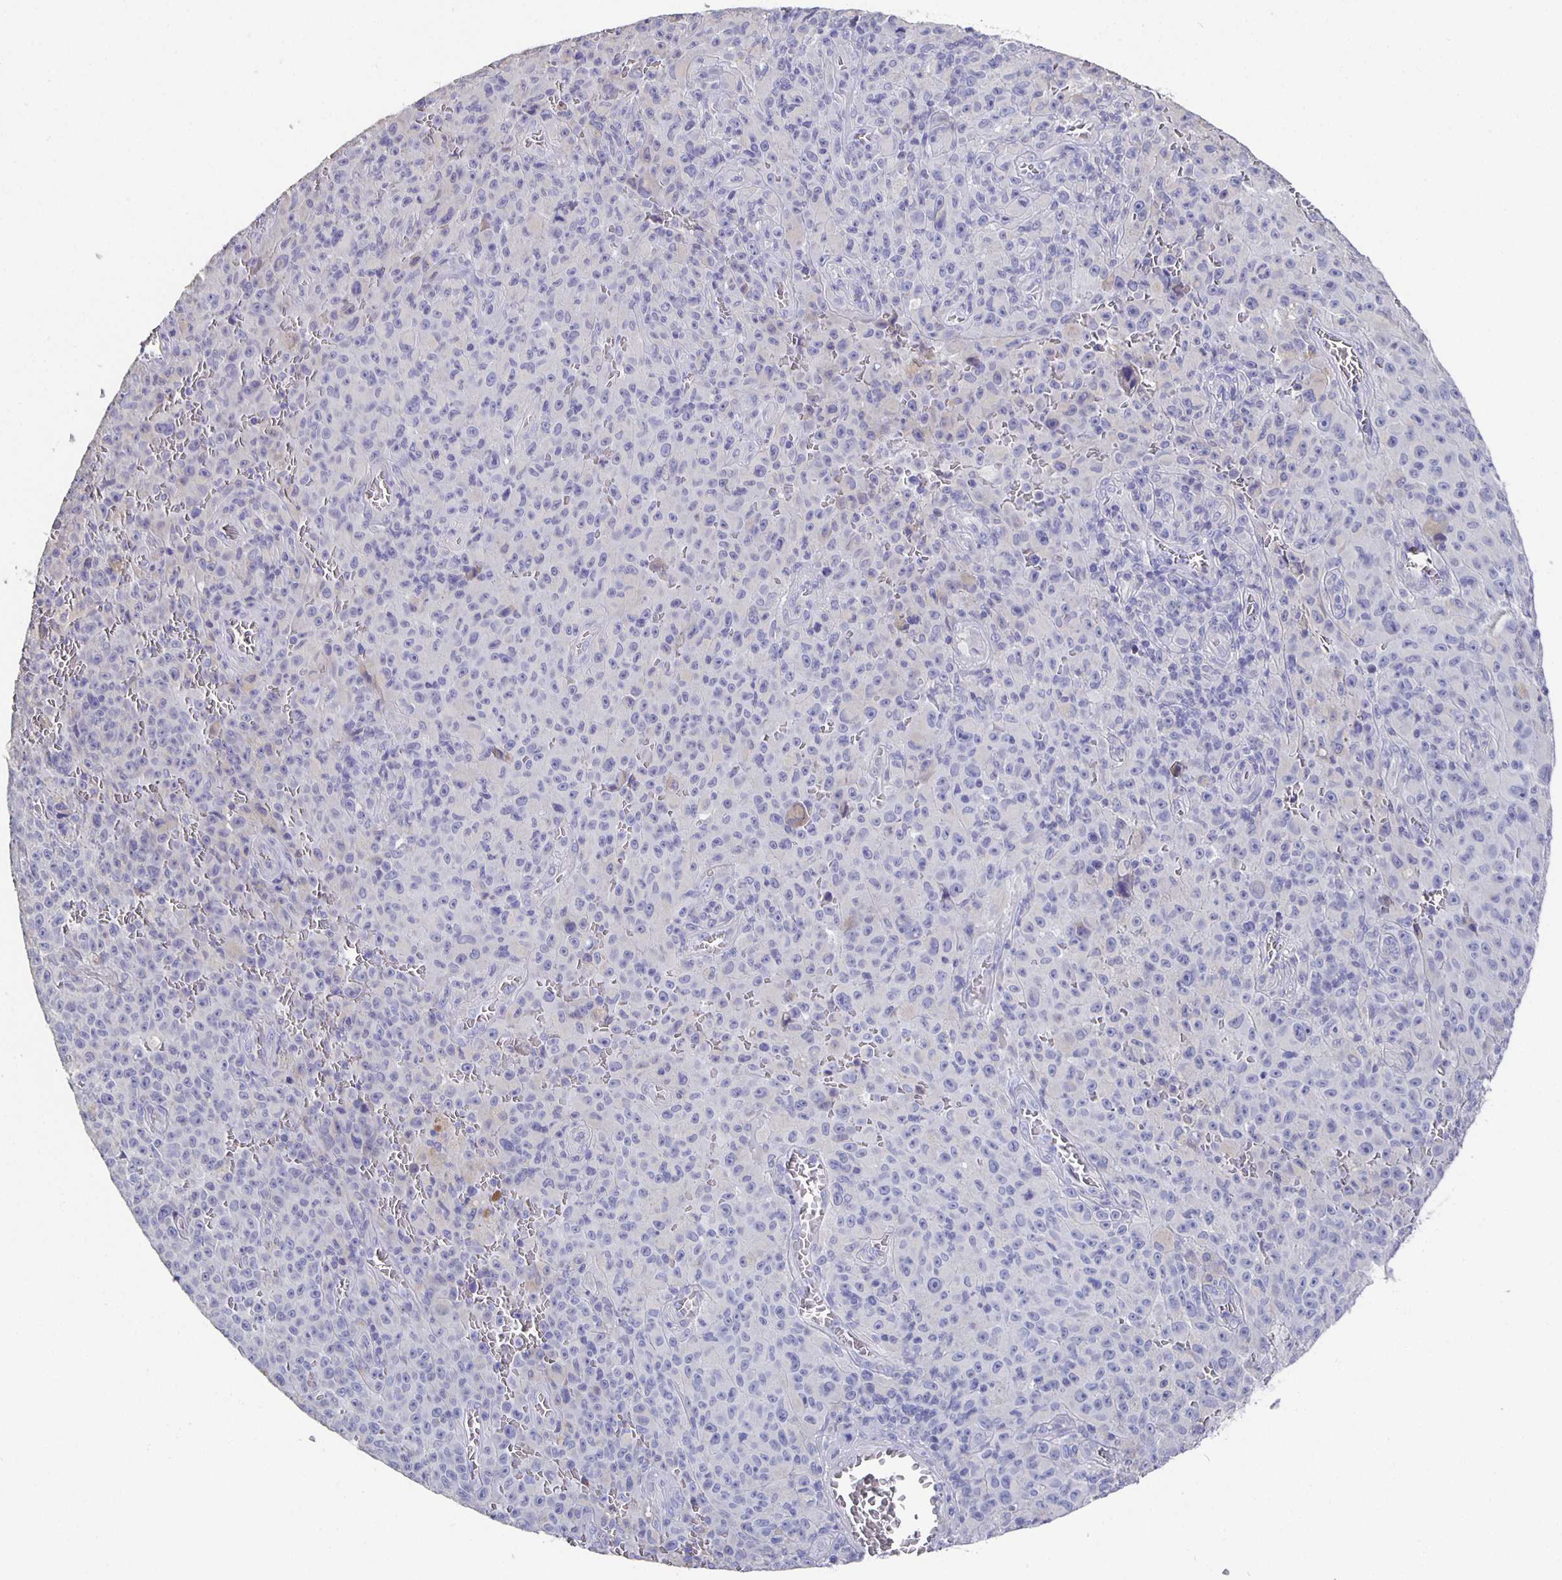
{"staining": {"intensity": "negative", "quantity": "none", "location": "none"}, "tissue": "melanoma", "cell_type": "Tumor cells", "image_type": "cancer", "snomed": [{"axis": "morphology", "description": "Malignant melanoma, NOS"}, {"axis": "topography", "description": "Skin"}], "caption": "The photomicrograph reveals no significant positivity in tumor cells of melanoma.", "gene": "CFAP74", "patient": {"sex": "female", "age": 82}}